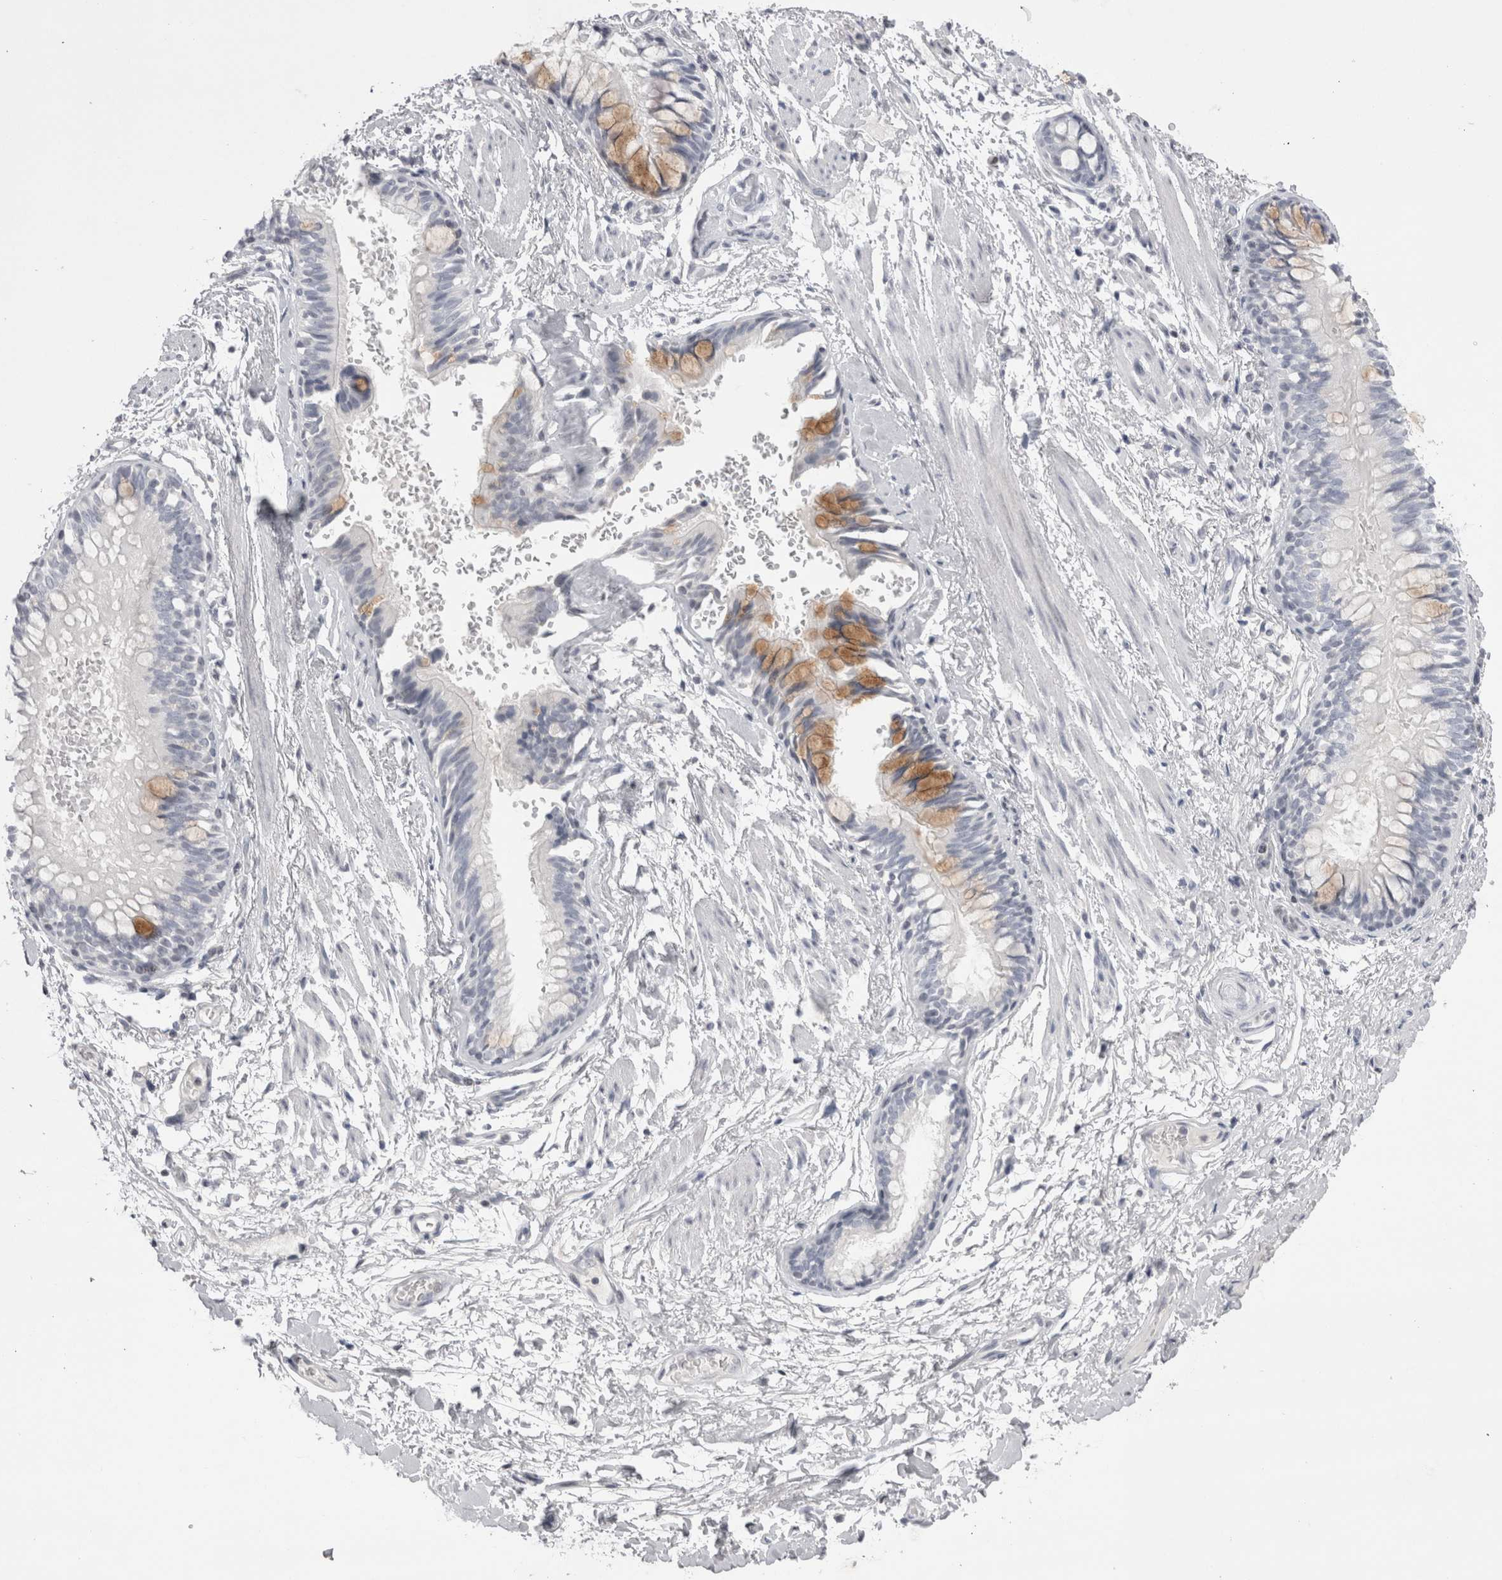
{"staining": {"intensity": "negative", "quantity": "none", "location": "none"}, "tissue": "adipose tissue", "cell_type": "Adipocytes", "image_type": "normal", "snomed": [{"axis": "morphology", "description": "Normal tissue, NOS"}, {"axis": "topography", "description": "Cartilage tissue"}, {"axis": "topography", "description": "Bronchus"}], "caption": "IHC of unremarkable human adipose tissue reveals no positivity in adipocytes.", "gene": "FNDC8", "patient": {"sex": "female", "age": 73}}